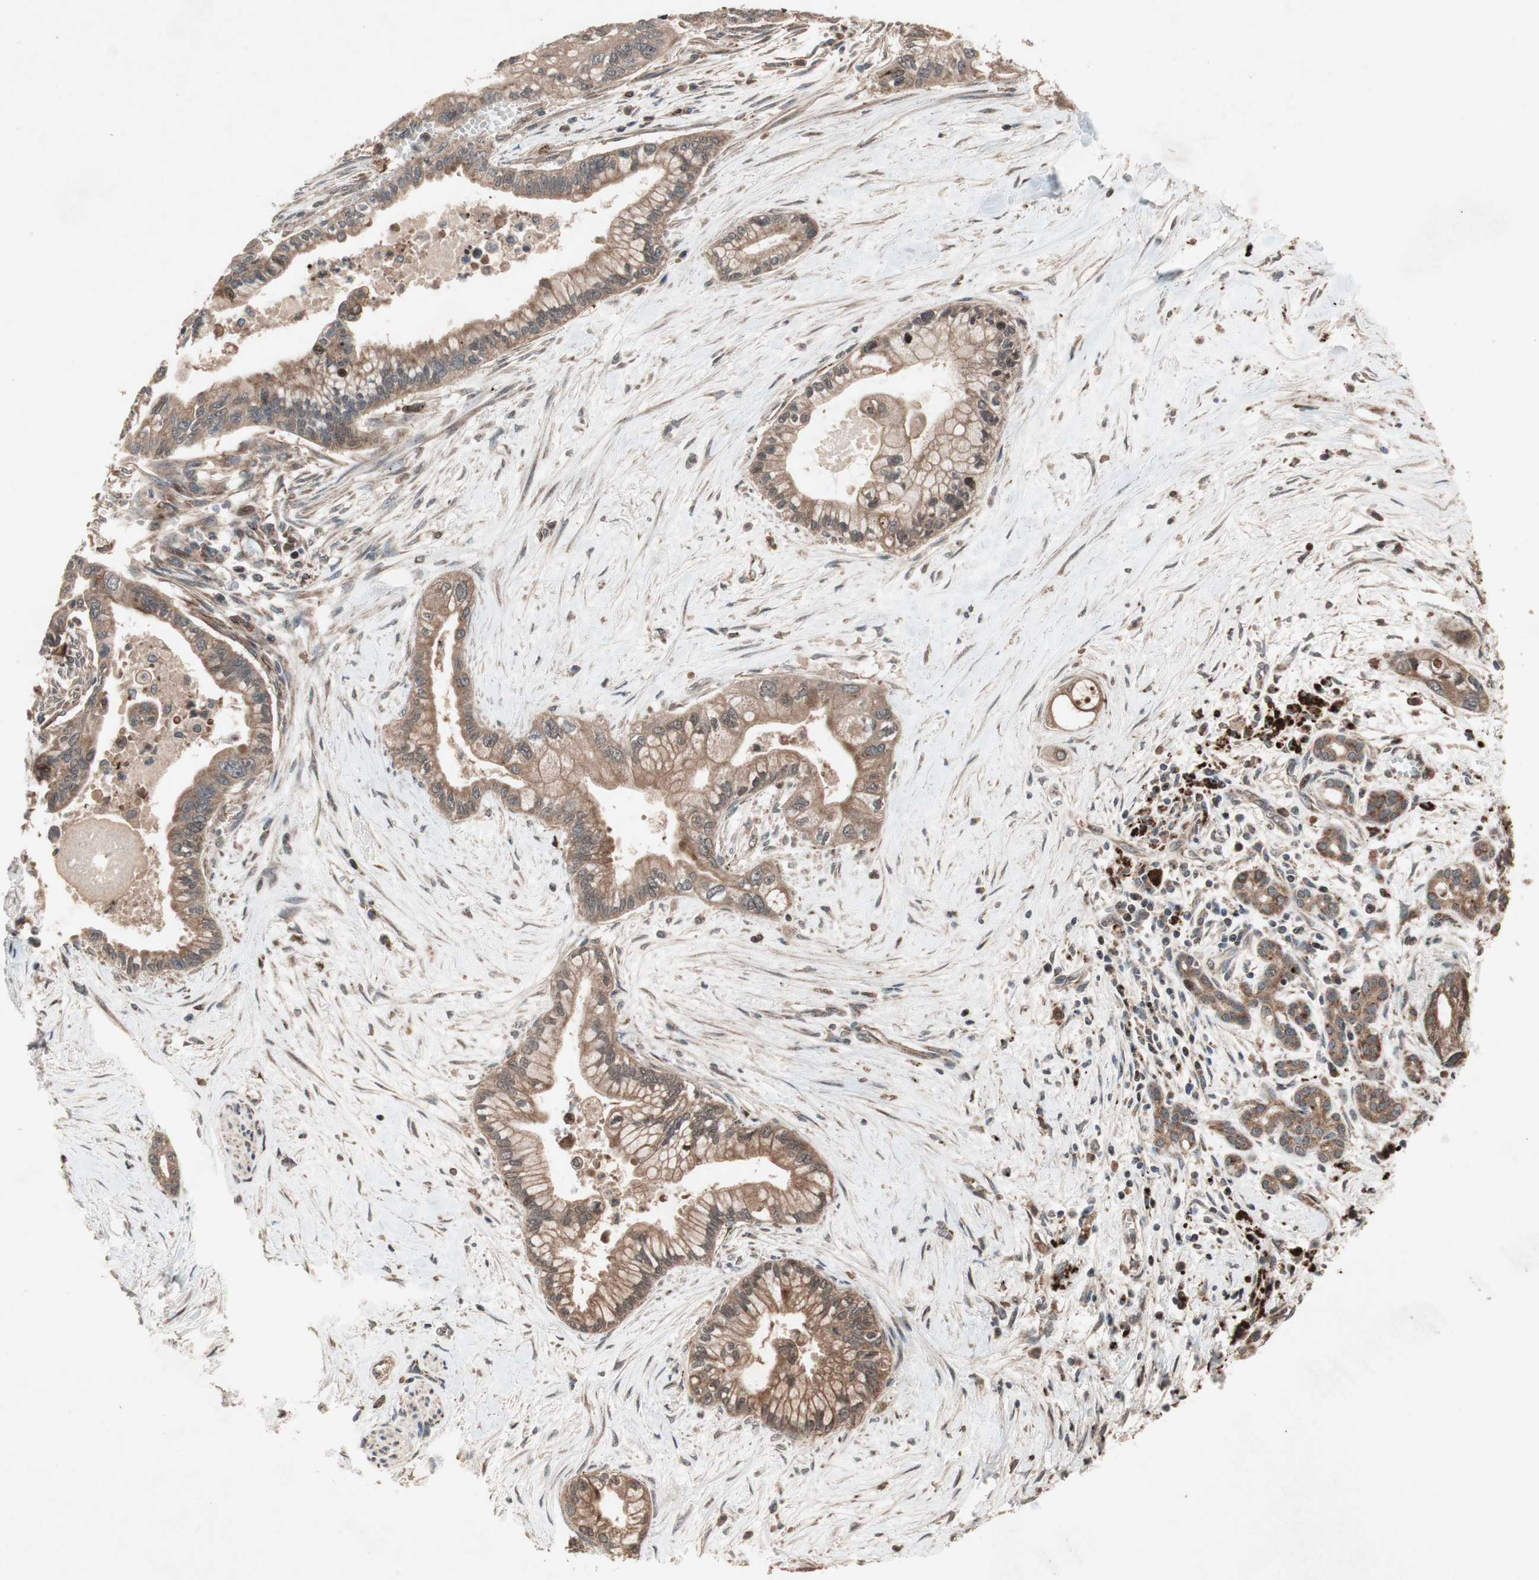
{"staining": {"intensity": "moderate", "quantity": ">75%", "location": "cytoplasmic/membranous"}, "tissue": "pancreatic cancer", "cell_type": "Tumor cells", "image_type": "cancer", "snomed": [{"axis": "morphology", "description": "Adenocarcinoma, NOS"}, {"axis": "topography", "description": "Pancreas"}], "caption": "Tumor cells demonstrate medium levels of moderate cytoplasmic/membranous staining in about >75% of cells in human adenocarcinoma (pancreatic).", "gene": "RAB1A", "patient": {"sex": "male", "age": 70}}